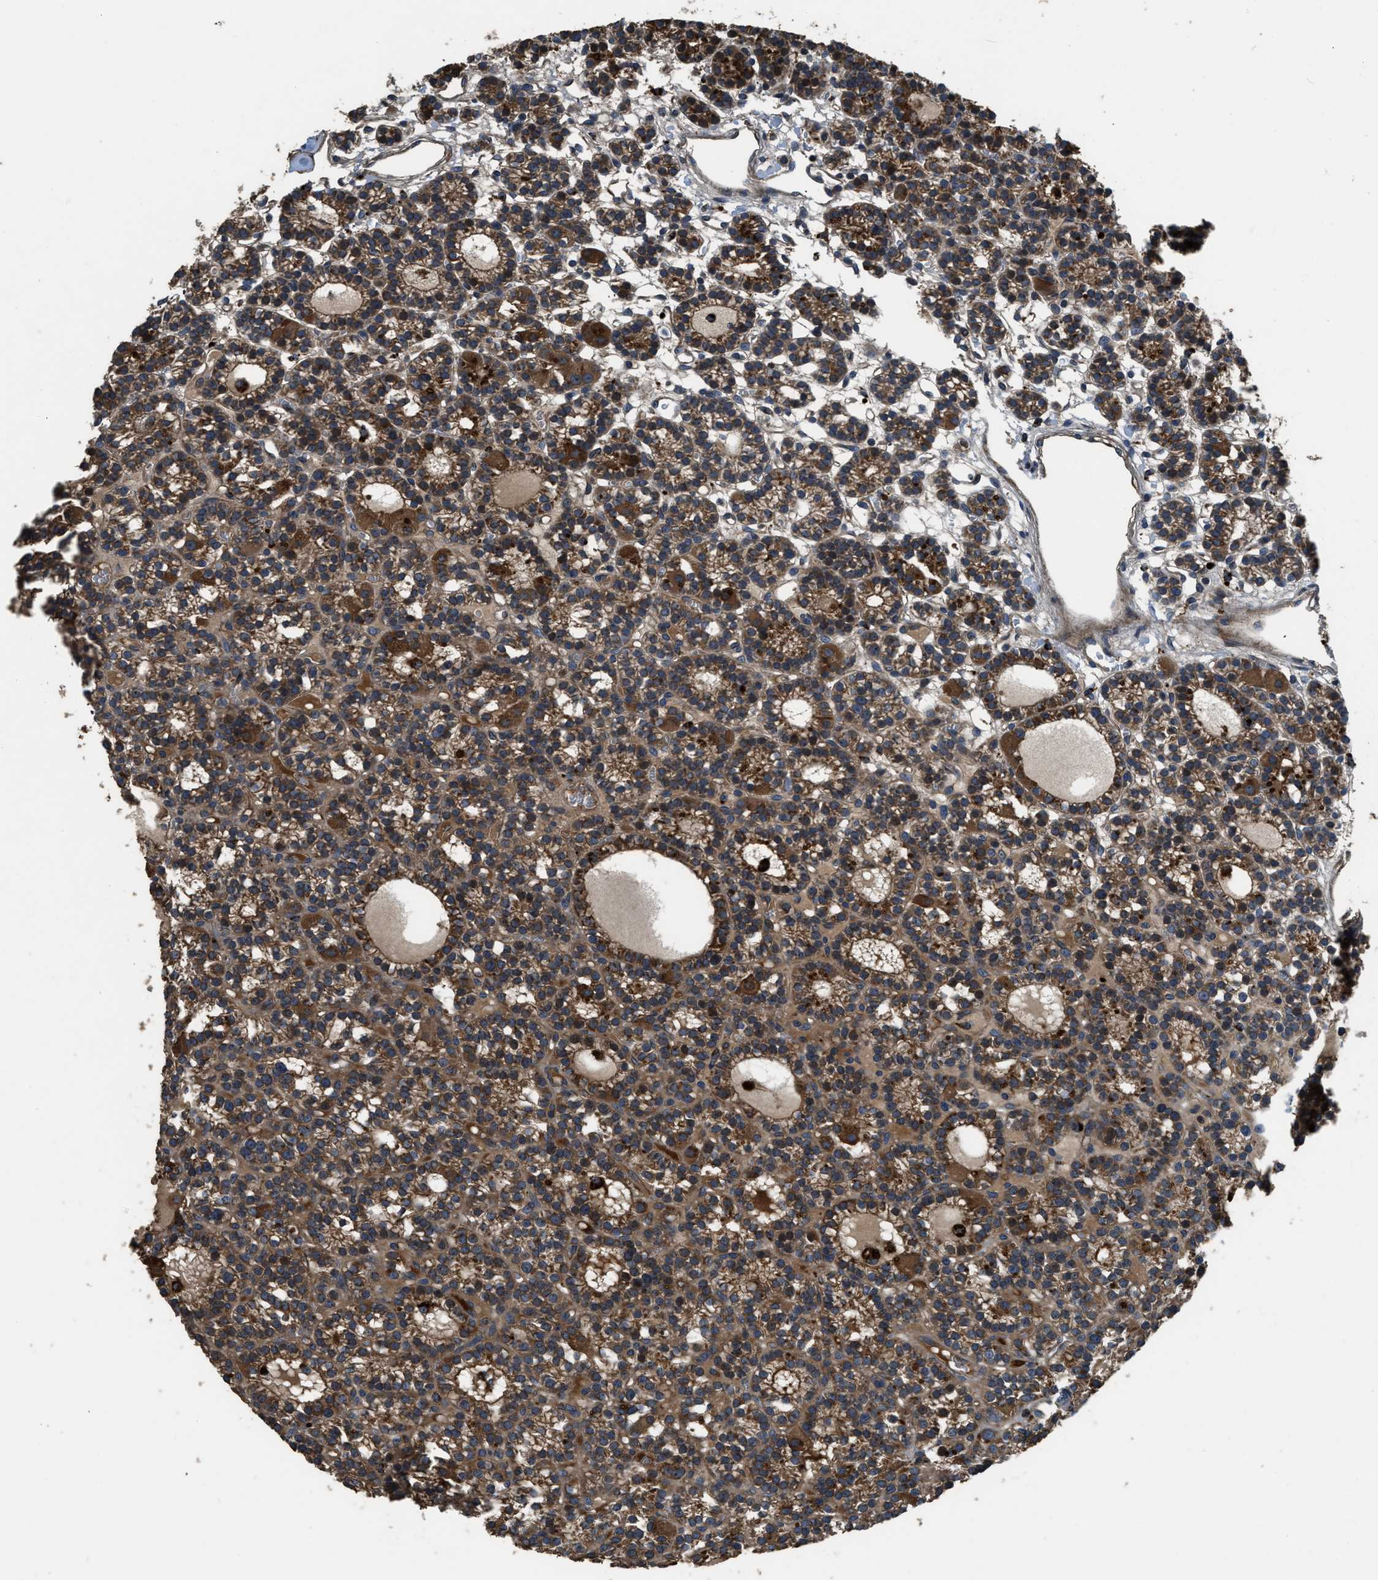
{"staining": {"intensity": "moderate", "quantity": ">75%", "location": "cytoplasmic/membranous"}, "tissue": "parathyroid gland", "cell_type": "Glandular cells", "image_type": "normal", "snomed": [{"axis": "morphology", "description": "Normal tissue, NOS"}, {"axis": "morphology", "description": "Adenoma, NOS"}, {"axis": "topography", "description": "Parathyroid gland"}], "caption": "Moderate cytoplasmic/membranous protein expression is present in approximately >75% of glandular cells in parathyroid gland.", "gene": "GGH", "patient": {"sex": "female", "age": 58}}